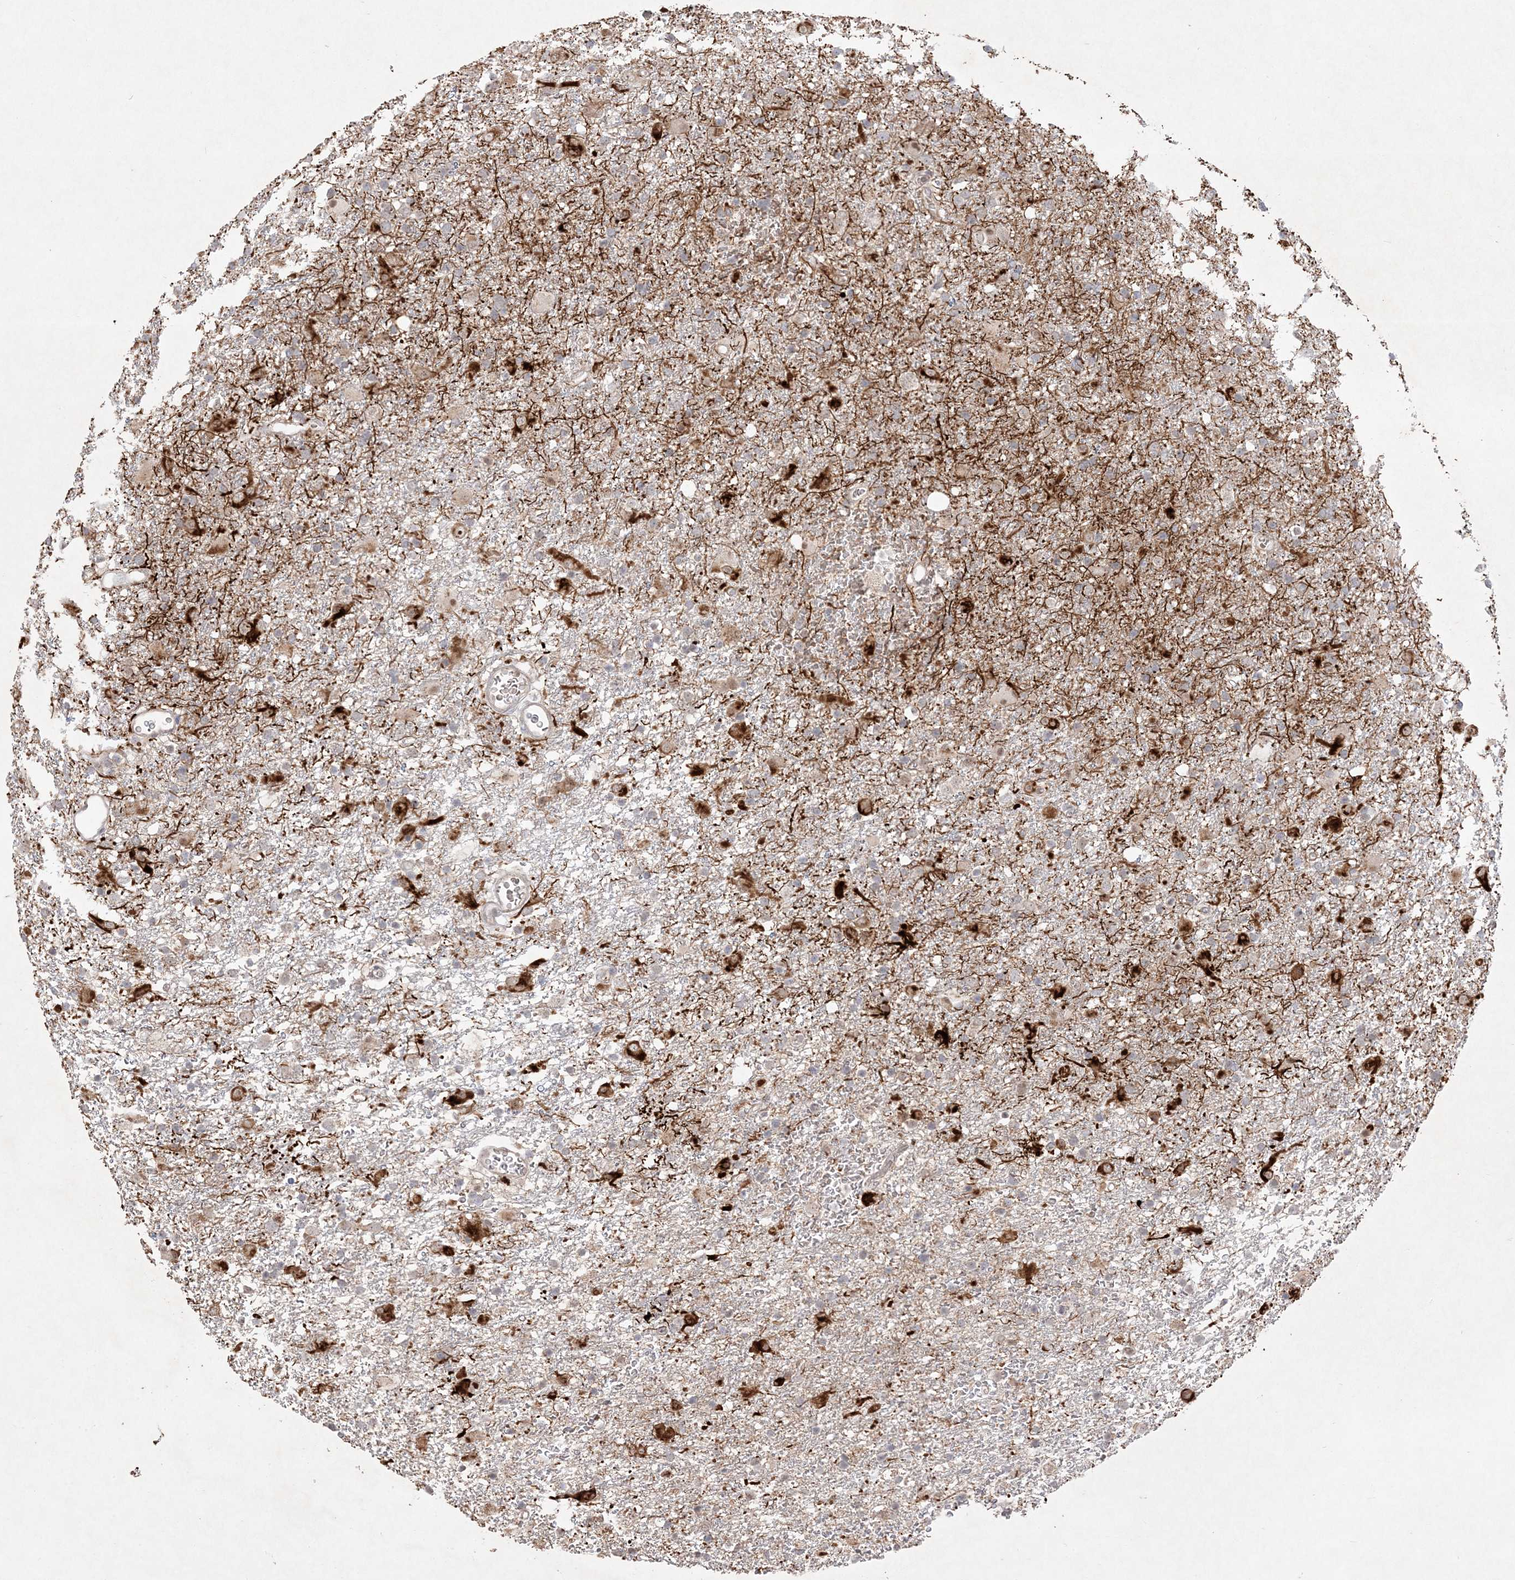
{"staining": {"intensity": "negative", "quantity": "none", "location": "none"}, "tissue": "glioma", "cell_type": "Tumor cells", "image_type": "cancer", "snomed": [{"axis": "morphology", "description": "Glioma, malignant, Low grade"}, {"axis": "topography", "description": "Brain"}], "caption": "DAB (3,3'-diaminobenzidine) immunohistochemical staining of human glioma displays no significant staining in tumor cells. (DAB IHC, high magnification).", "gene": "CLNK", "patient": {"sex": "male", "age": 65}}